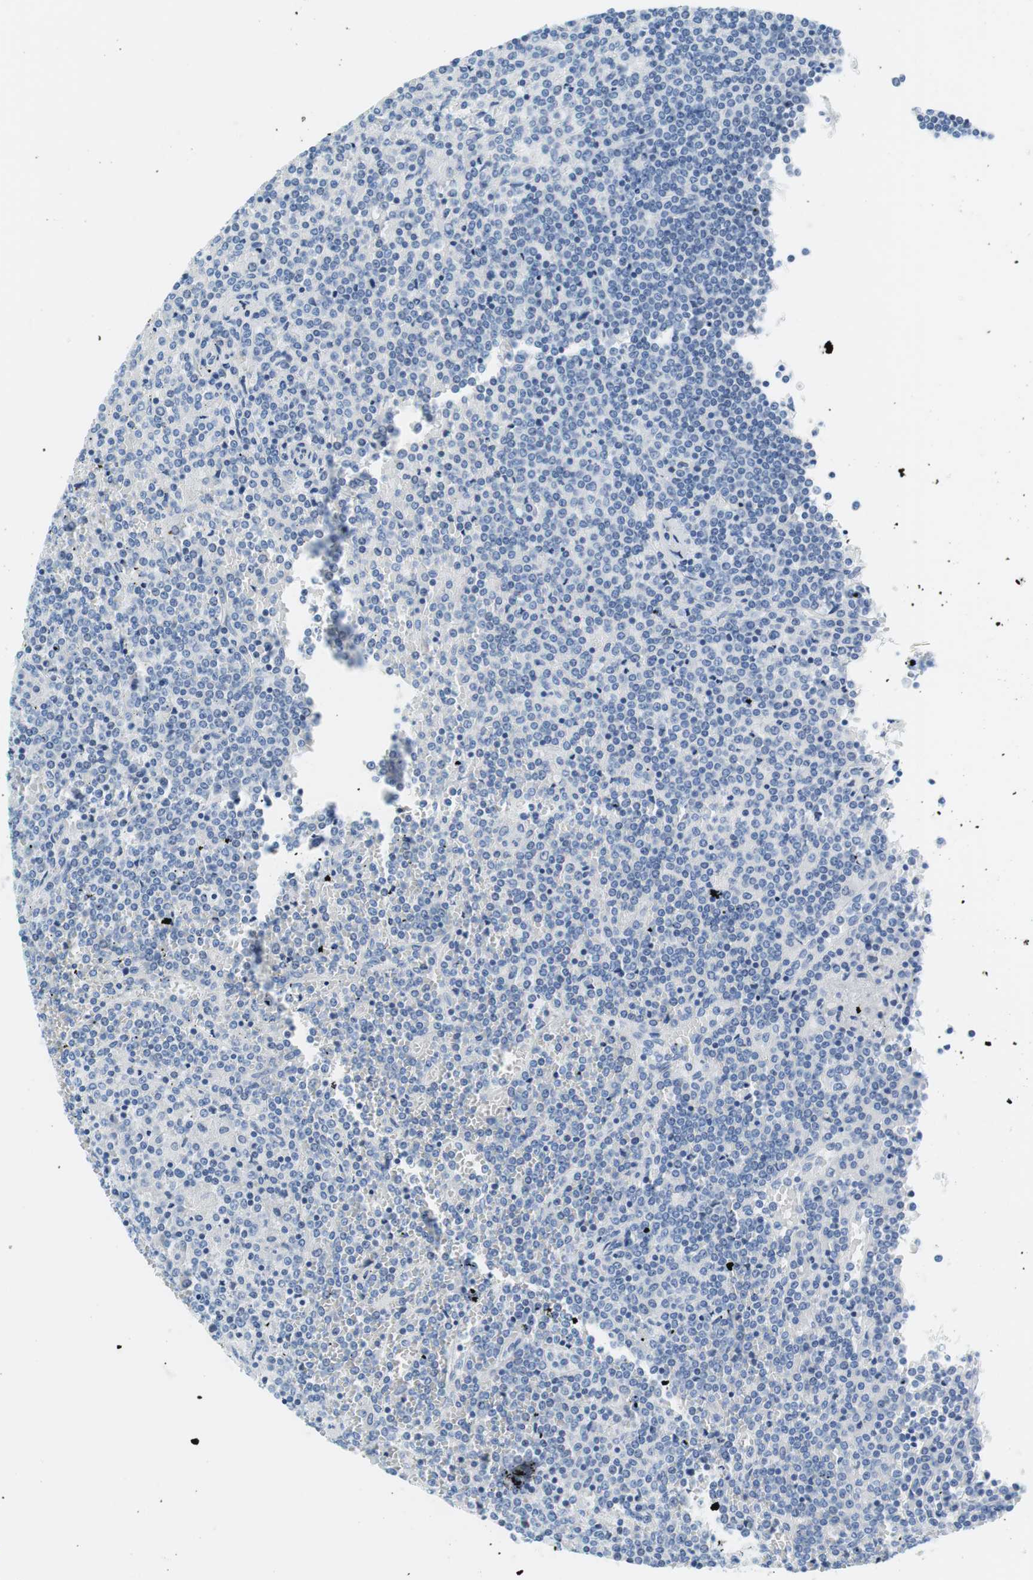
{"staining": {"intensity": "negative", "quantity": "none", "location": "none"}, "tissue": "lymphoma", "cell_type": "Tumor cells", "image_type": "cancer", "snomed": [{"axis": "morphology", "description": "Malignant lymphoma, non-Hodgkin's type, Low grade"}, {"axis": "topography", "description": "Spleen"}], "caption": "Immunohistochemistry micrograph of neoplastic tissue: malignant lymphoma, non-Hodgkin's type (low-grade) stained with DAB shows no significant protein expression in tumor cells.", "gene": "MYH1", "patient": {"sex": "female", "age": 19}}